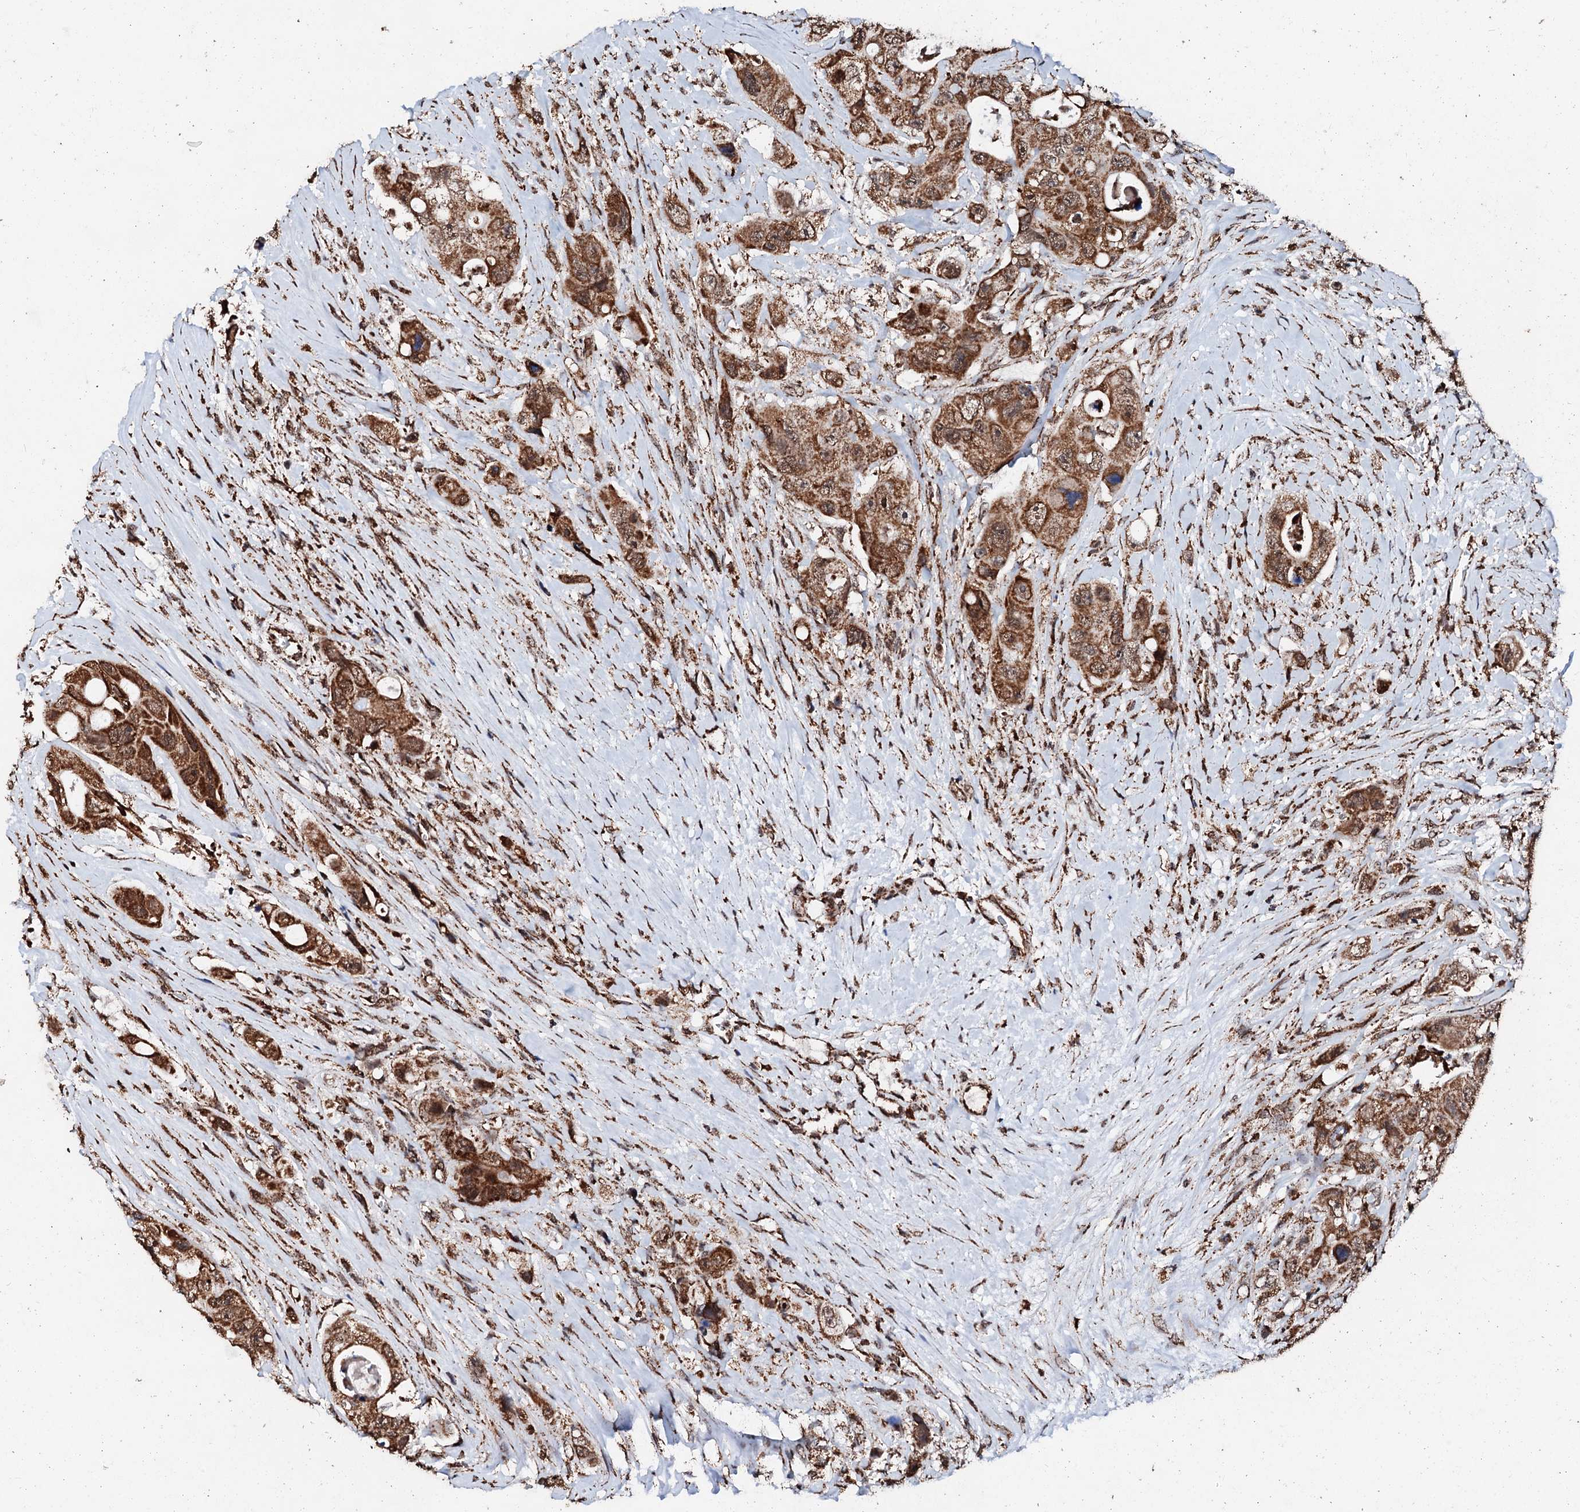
{"staining": {"intensity": "strong", "quantity": ">75%", "location": "cytoplasmic/membranous"}, "tissue": "colorectal cancer", "cell_type": "Tumor cells", "image_type": "cancer", "snomed": [{"axis": "morphology", "description": "Adenocarcinoma, NOS"}, {"axis": "topography", "description": "Colon"}], "caption": "Protein expression analysis of human colorectal cancer reveals strong cytoplasmic/membranous positivity in about >75% of tumor cells. Using DAB (brown) and hematoxylin (blue) stains, captured at high magnification using brightfield microscopy.", "gene": "SECISBP2L", "patient": {"sex": "female", "age": 46}}